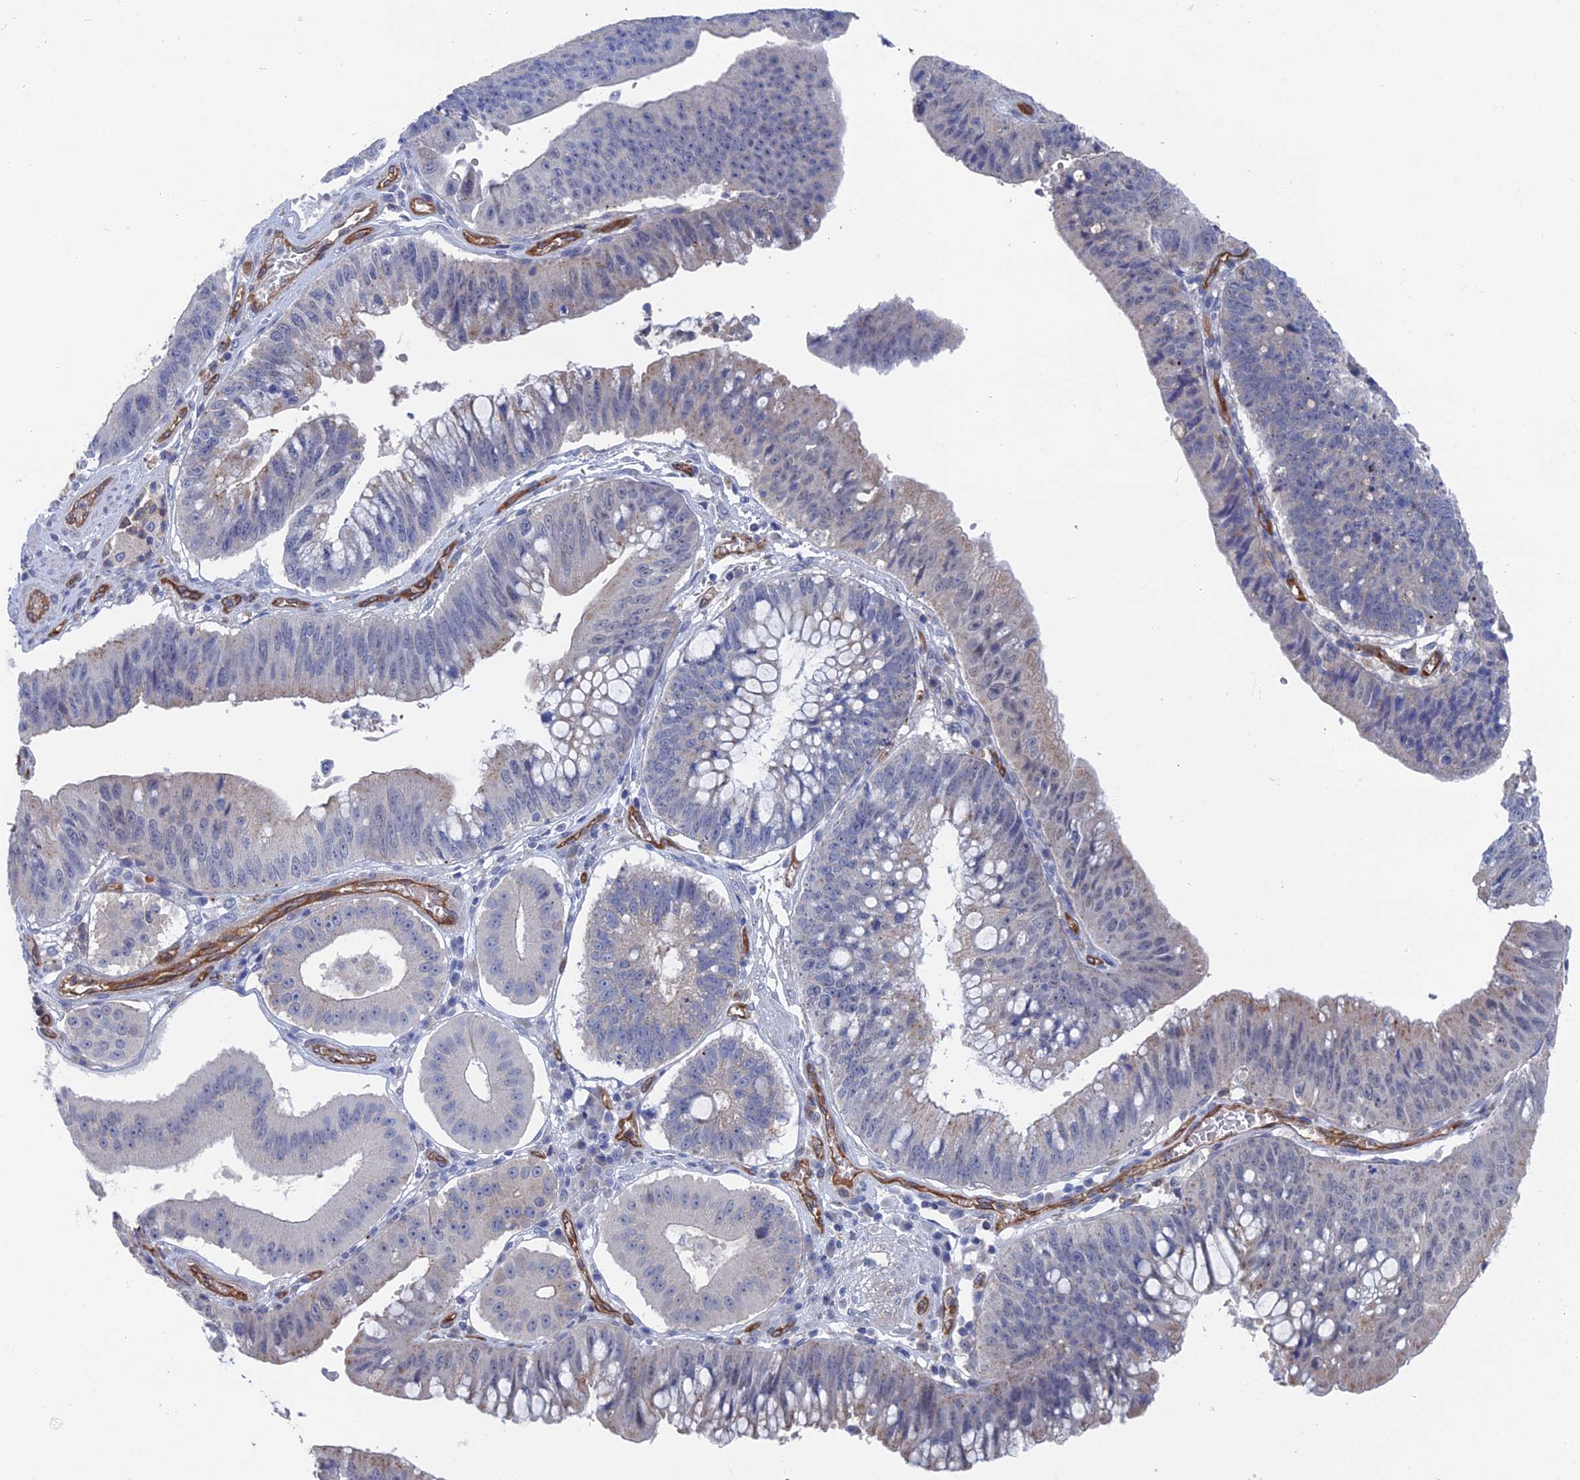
{"staining": {"intensity": "negative", "quantity": "none", "location": "none"}, "tissue": "stomach cancer", "cell_type": "Tumor cells", "image_type": "cancer", "snomed": [{"axis": "morphology", "description": "Adenocarcinoma, NOS"}, {"axis": "topography", "description": "Stomach"}], "caption": "Immunohistochemical staining of human adenocarcinoma (stomach) displays no significant expression in tumor cells.", "gene": "ARAP3", "patient": {"sex": "male", "age": 59}}